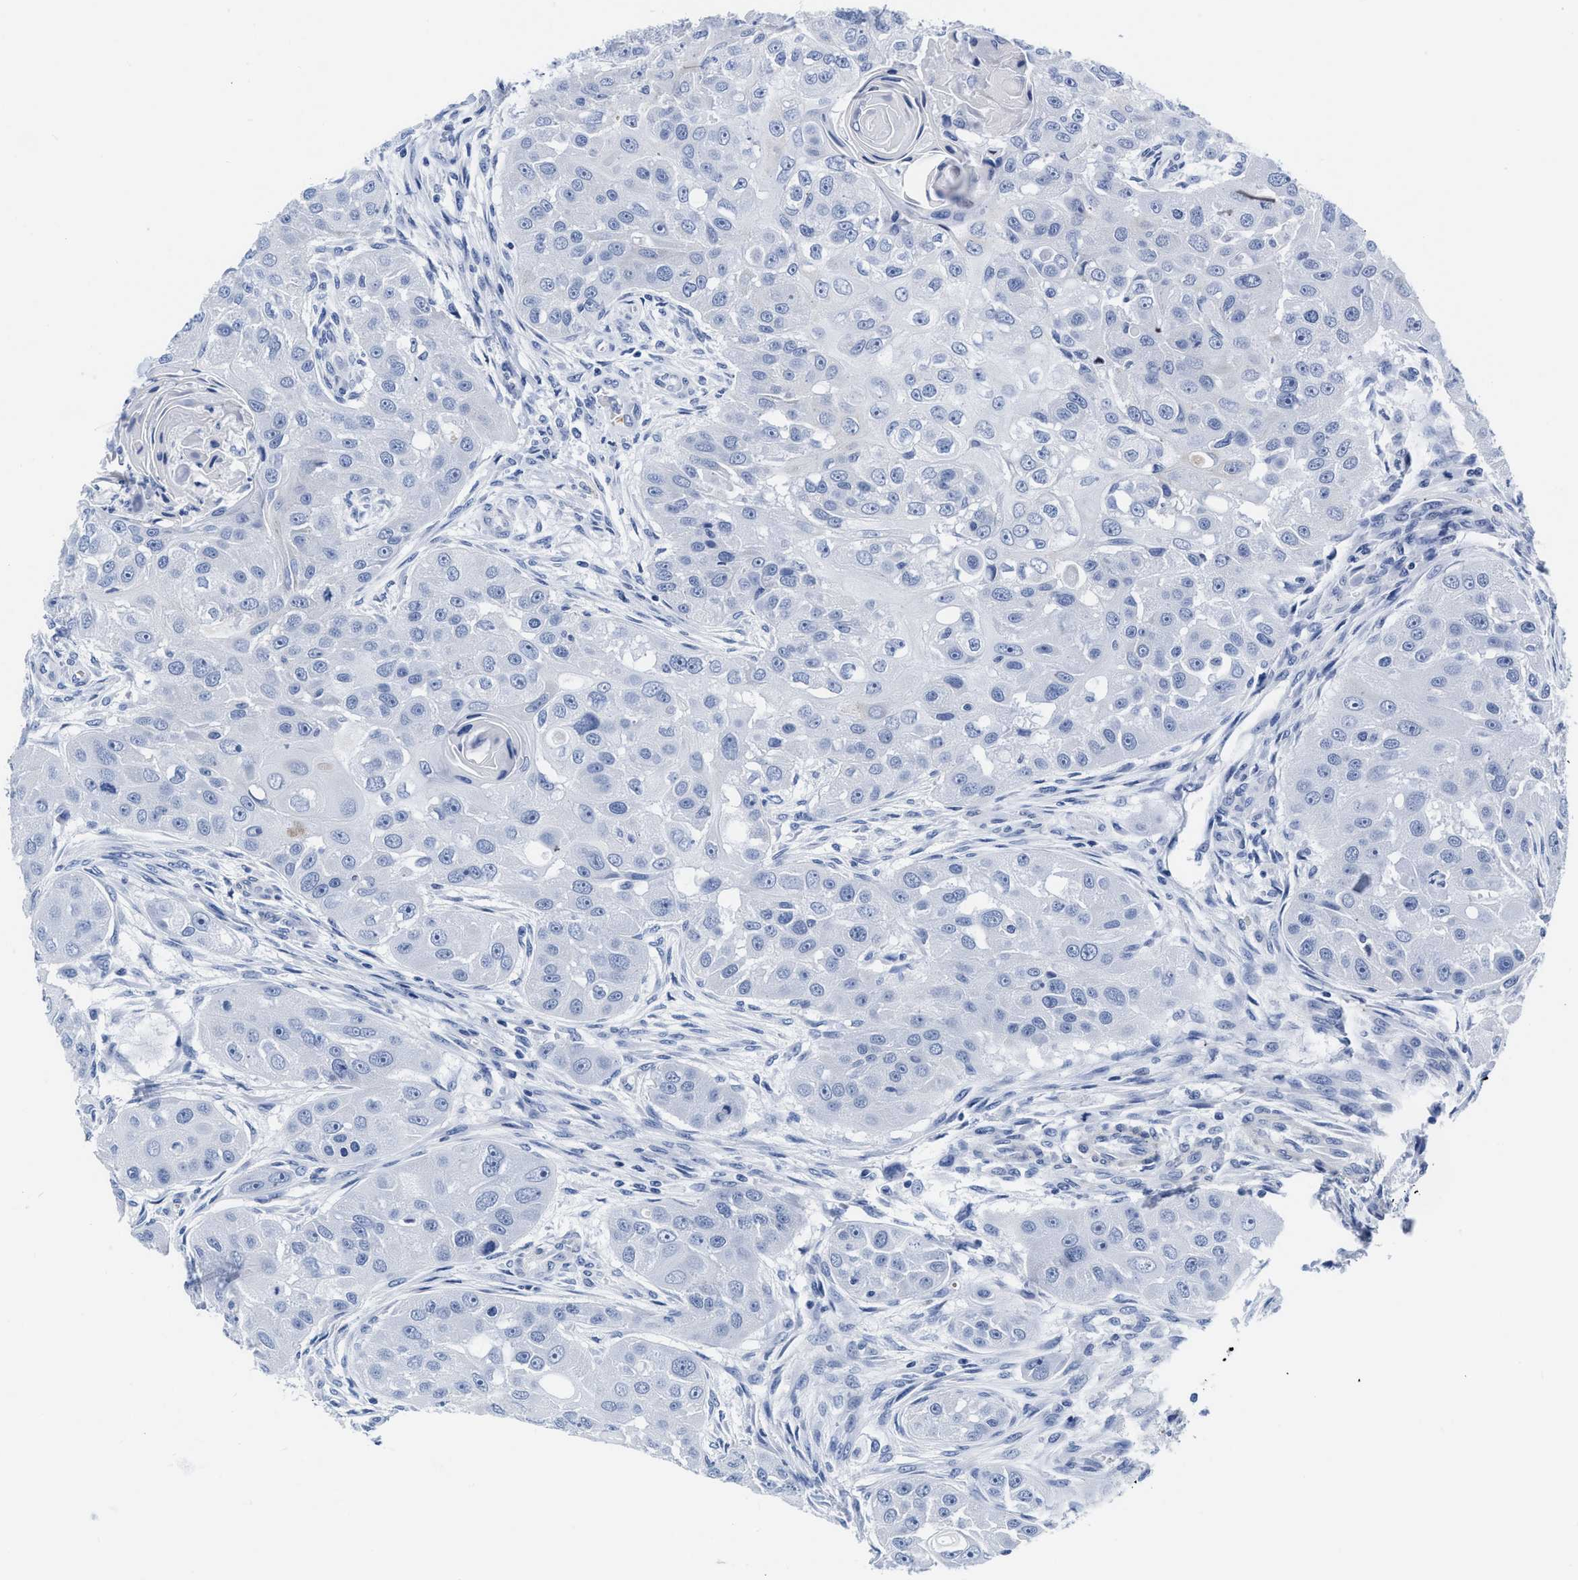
{"staining": {"intensity": "negative", "quantity": "none", "location": "none"}, "tissue": "head and neck cancer", "cell_type": "Tumor cells", "image_type": "cancer", "snomed": [{"axis": "morphology", "description": "Normal tissue, NOS"}, {"axis": "morphology", "description": "Squamous cell carcinoma, NOS"}, {"axis": "topography", "description": "Skeletal muscle"}, {"axis": "topography", "description": "Head-Neck"}], "caption": "Protein analysis of head and neck squamous cell carcinoma shows no significant expression in tumor cells.", "gene": "KCNMB3", "patient": {"sex": "male", "age": 51}}